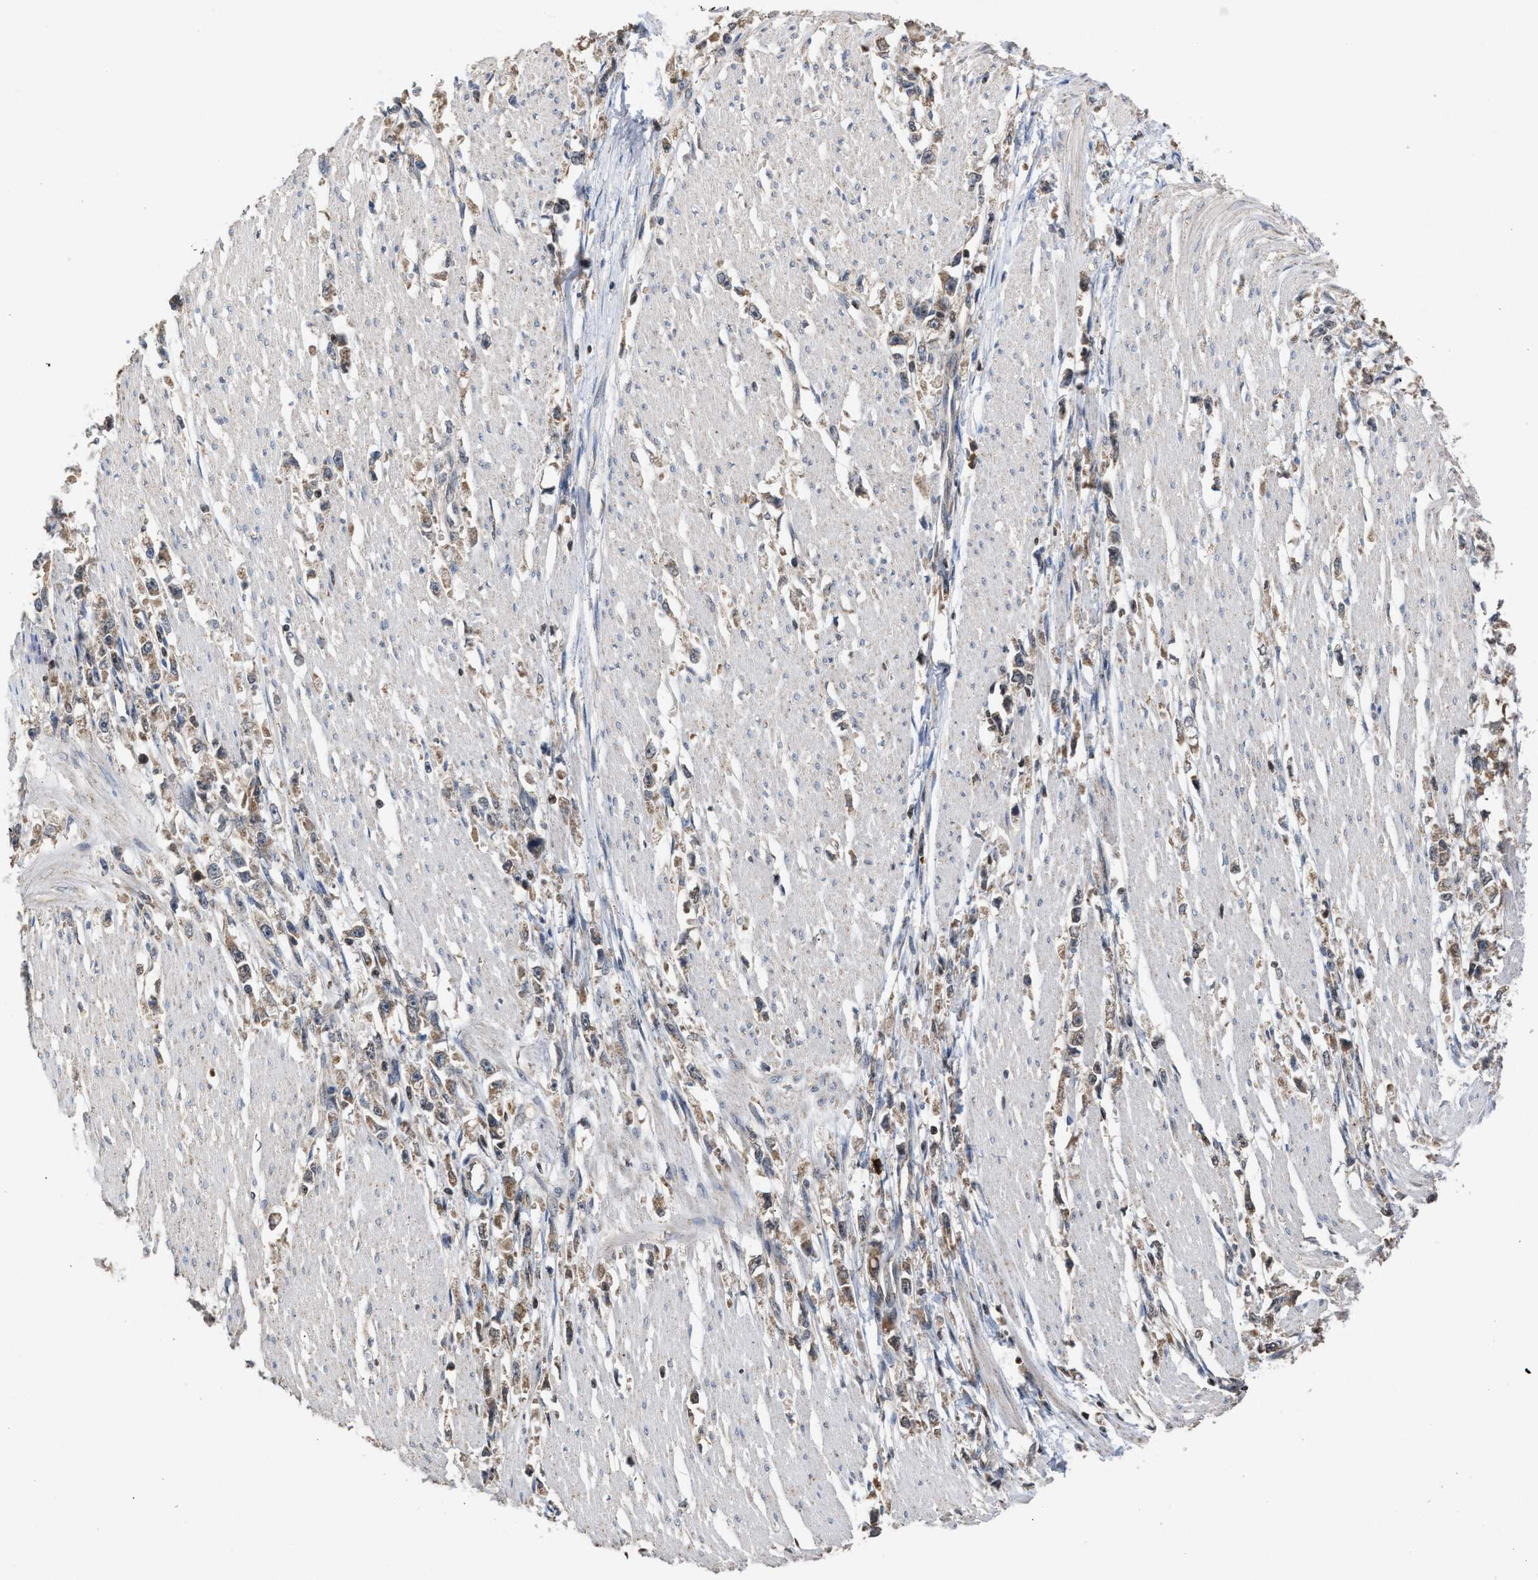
{"staining": {"intensity": "weak", "quantity": "25%-75%", "location": "cytoplasmic/membranous"}, "tissue": "stomach cancer", "cell_type": "Tumor cells", "image_type": "cancer", "snomed": [{"axis": "morphology", "description": "Adenocarcinoma, NOS"}, {"axis": "topography", "description": "Stomach"}], "caption": "Weak cytoplasmic/membranous expression is appreciated in about 25%-75% of tumor cells in adenocarcinoma (stomach). The protein of interest is stained brown, and the nuclei are stained in blue (DAB IHC with brightfield microscopy, high magnification).", "gene": "C9orf78", "patient": {"sex": "female", "age": 59}}